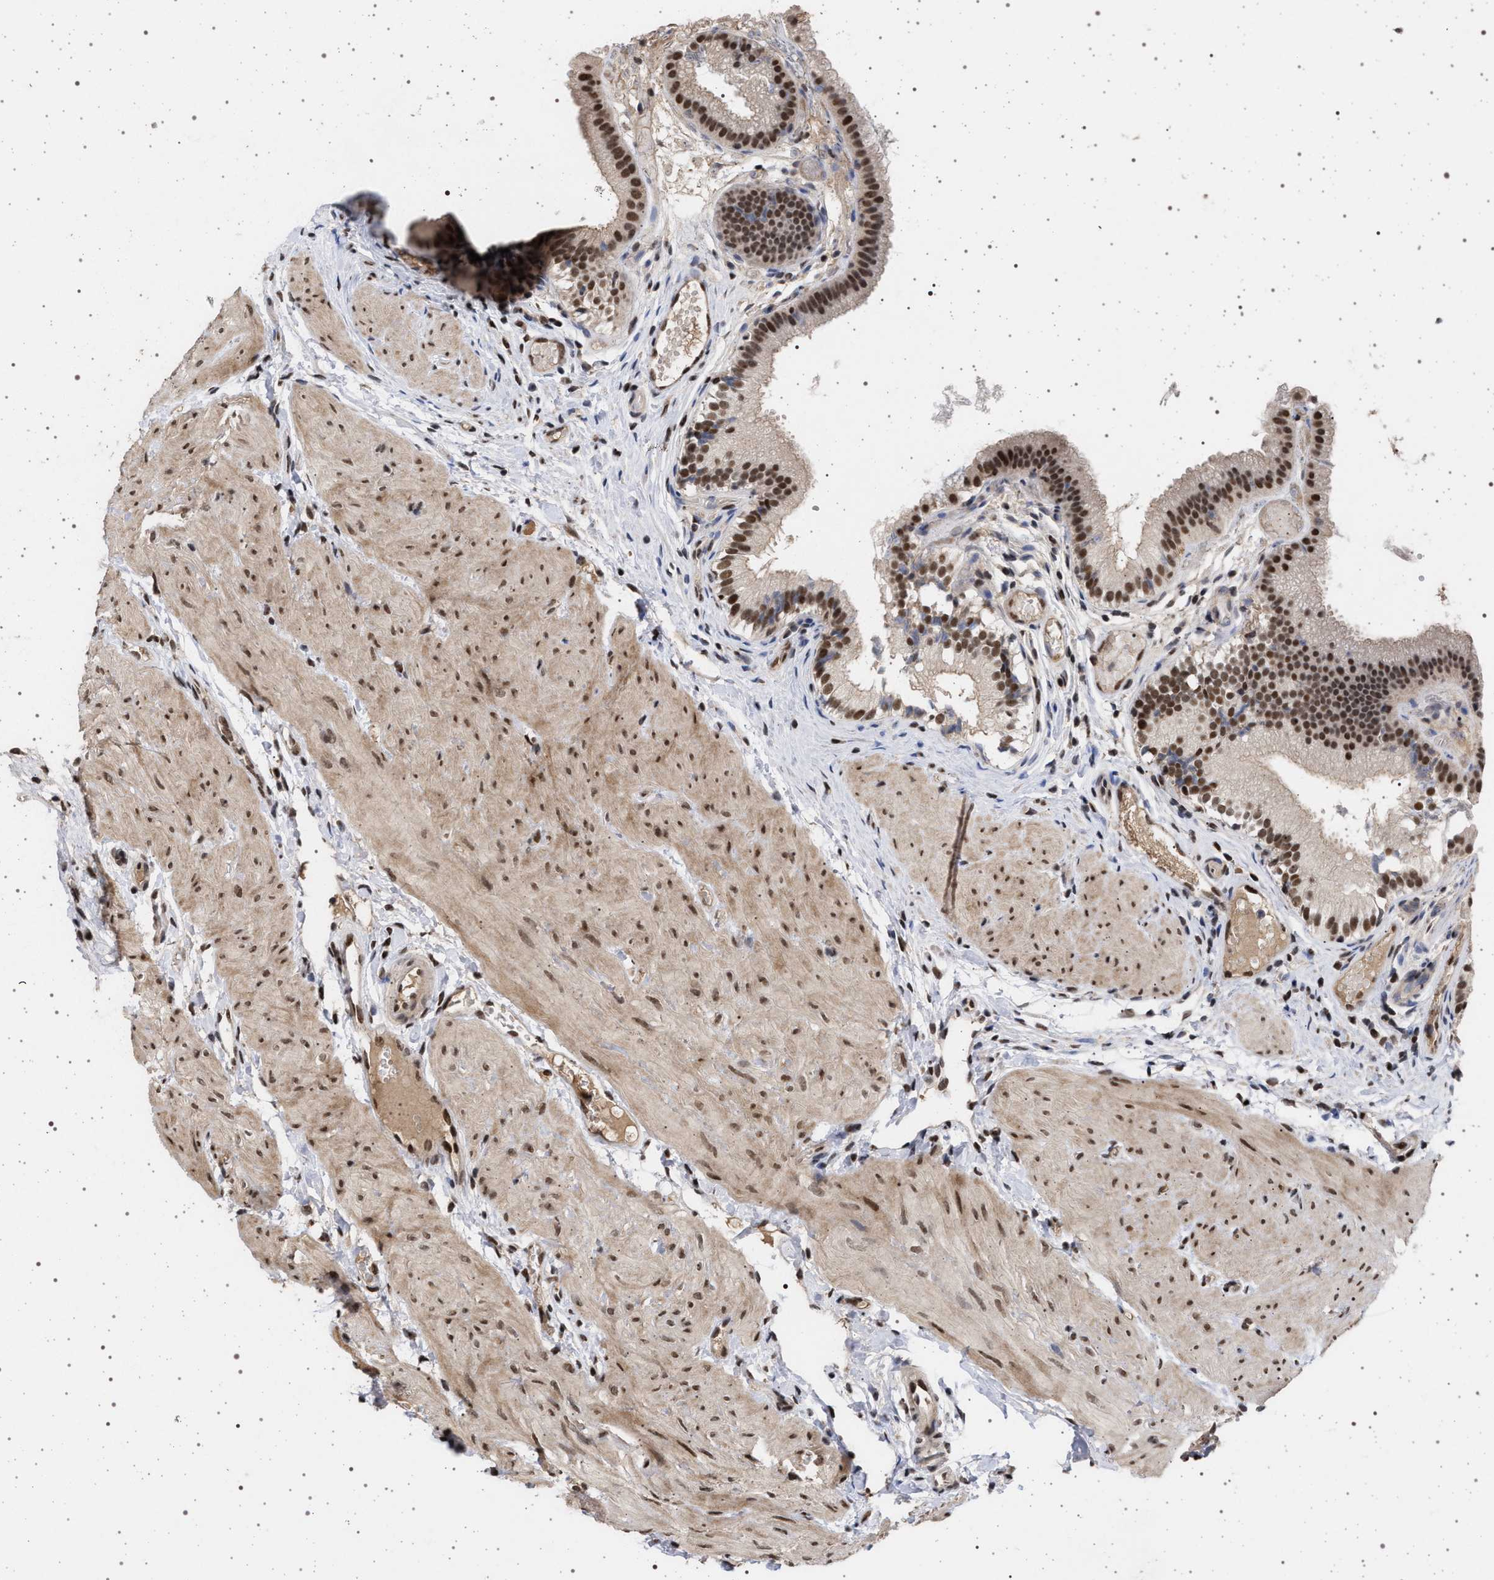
{"staining": {"intensity": "strong", "quantity": ">75%", "location": "nuclear"}, "tissue": "gallbladder", "cell_type": "Glandular cells", "image_type": "normal", "snomed": [{"axis": "morphology", "description": "Normal tissue, NOS"}, {"axis": "topography", "description": "Gallbladder"}], "caption": "Protein expression by IHC reveals strong nuclear staining in about >75% of glandular cells in benign gallbladder. (Brightfield microscopy of DAB IHC at high magnification).", "gene": "PHF12", "patient": {"sex": "female", "age": 26}}